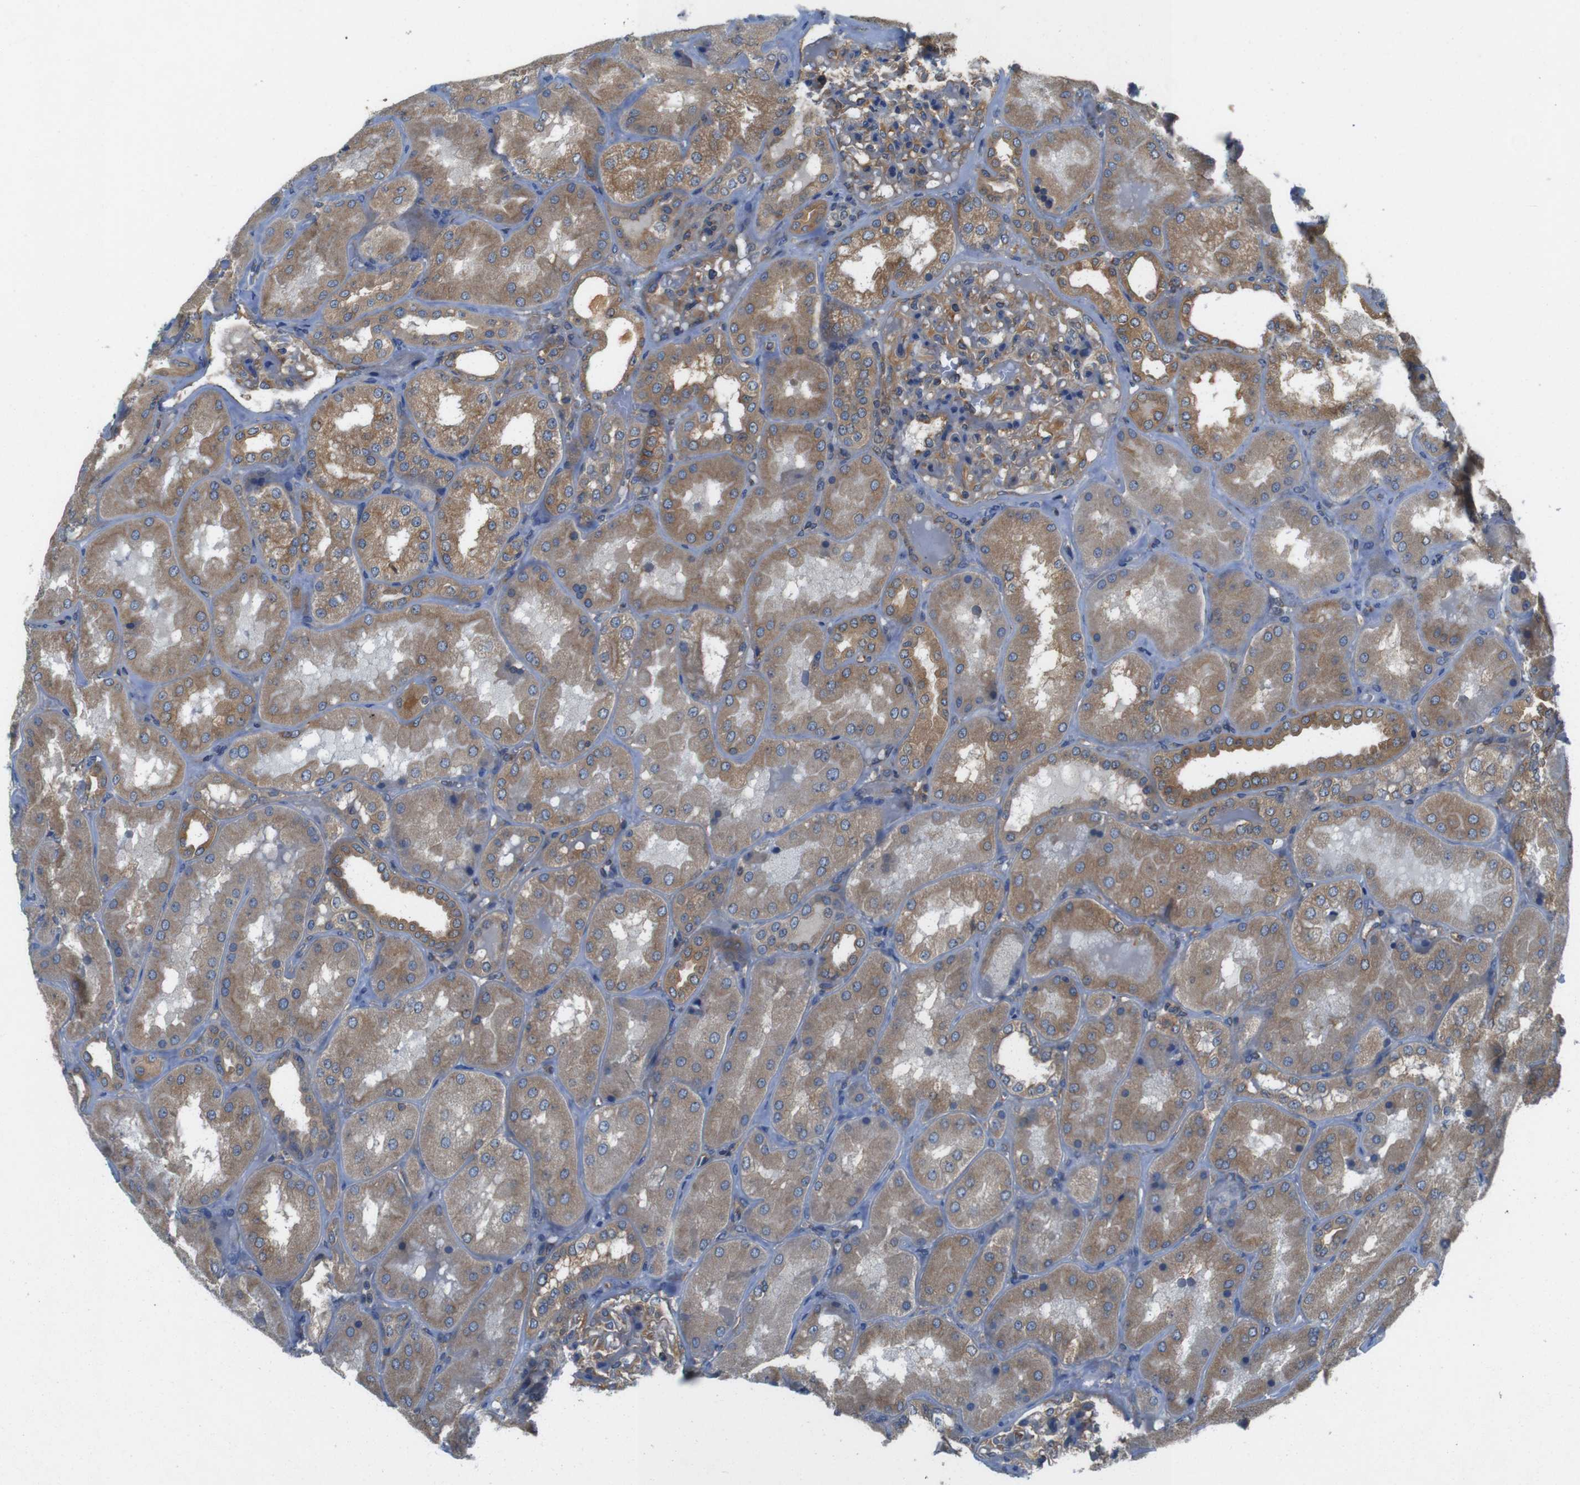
{"staining": {"intensity": "moderate", "quantity": "25%-75%", "location": "cytoplasmic/membranous"}, "tissue": "kidney", "cell_type": "Cells in glomeruli", "image_type": "normal", "snomed": [{"axis": "morphology", "description": "Normal tissue, NOS"}, {"axis": "topography", "description": "Kidney"}], "caption": "Protein analysis of normal kidney reveals moderate cytoplasmic/membranous positivity in about 25%-75% of cells in glomeruli. The protein of interest is stained brown, and the nuclei are stained in blue (DAB (3,3'-diaminobenzidine) IHC with brightfield microscopy, high magnification).", "gene": "DCTN1", "patient": {"sex": "female", "age": 56}}